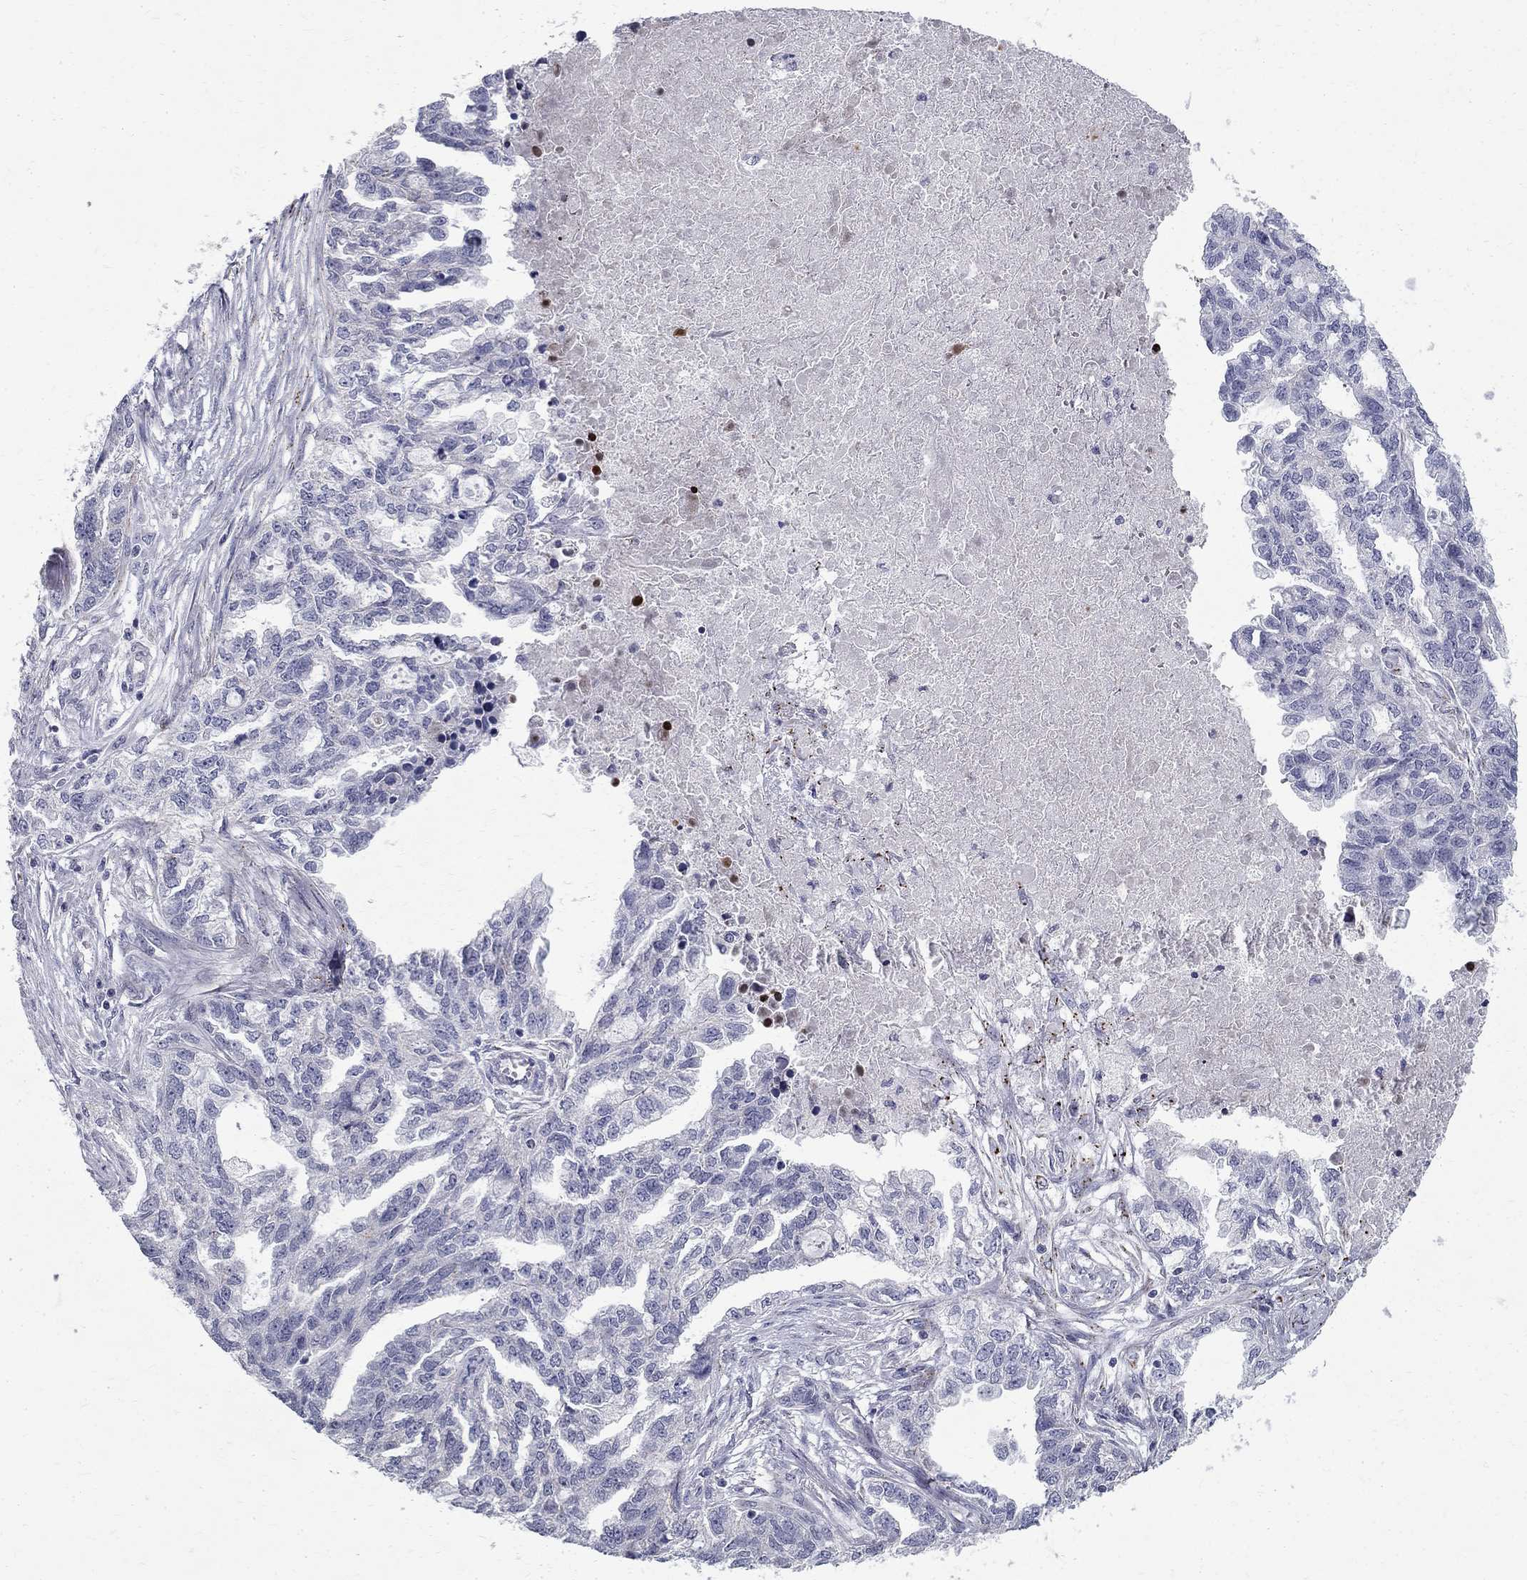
{"staining": {"intensity": "negative", "quantity": "none", "location": "none"}, "tissue": "ovarian cancer", "cell_type": "Tumor cells", "image_type": "cancer", "snomed": [{"axis": "morphology", "description": "Cystadenocarcinoma, serous, NOS"}, {"axis": "topography", "description": "Ovary"}], "caption": "This is a histopathology image of immunohistochemistry staining of serous cystadenocarcinoma (ovarian), which shows no staining in tumor cells. (DAB immunohistochemistry visualized using brightfield microscopy, high magnification).", "gene": "CLIC6", "patient": {"sex": "female", "age": 51}}